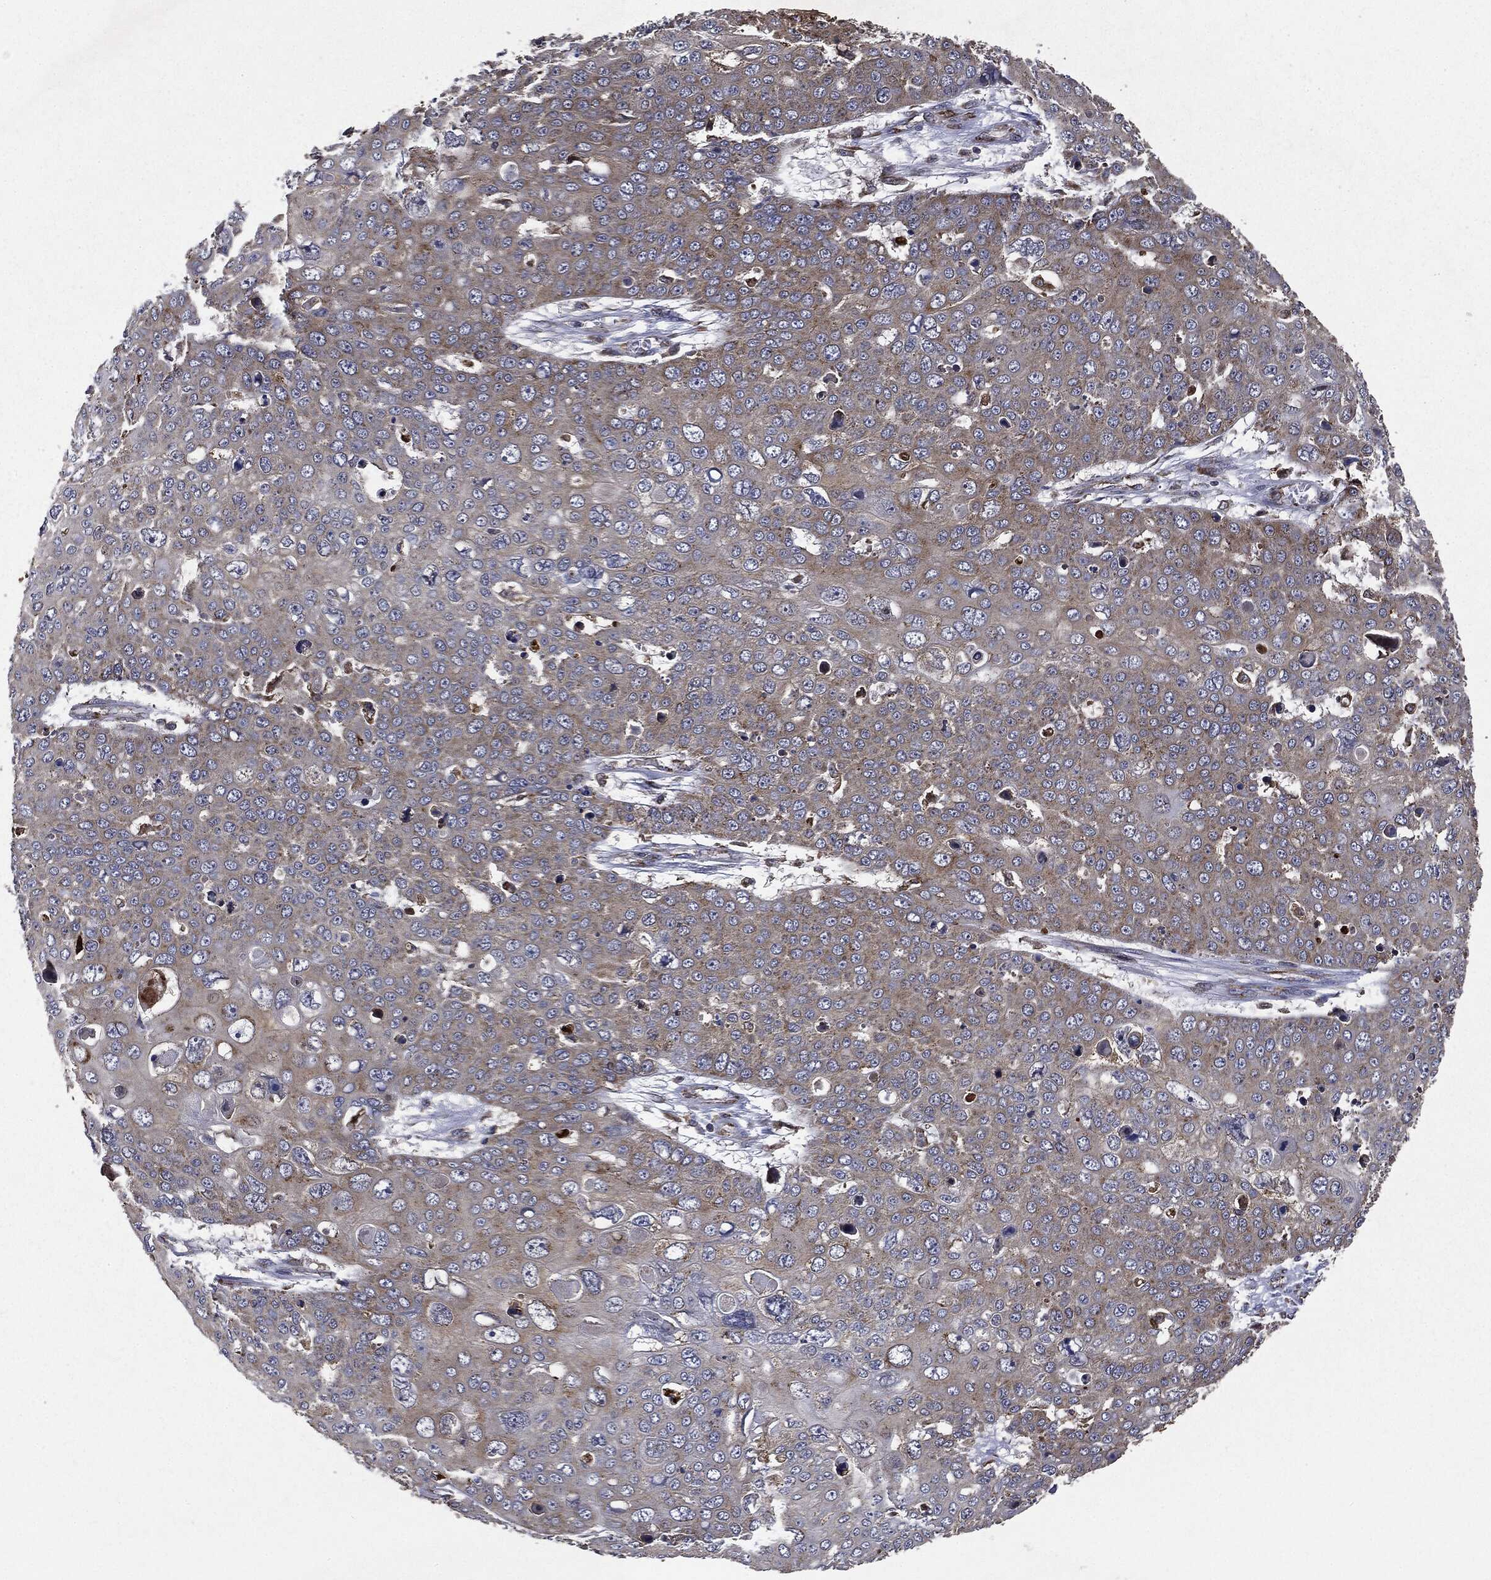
{"staining": {"intensity": "weak", "quantity": "25%-75%", "location": "cytoplasmic/membranous"}, "tissue": "skin cancer", "cell_type": "Tumor cells", "image_type": "cancer", "snomed": [{"axis": "morphology", "description": "Squamous cell carcinoma, NOS"}, {"axis": "topography", "description": "Skin"}], "caption": "The immunohistochemical stain shows weak cytoplasmic/membranous expression in tumor cells of skin cancer (squamous cell carcinoma) tissue.", "gene": "PLOD3", "patient": {"sex": "male", "age": 71}}